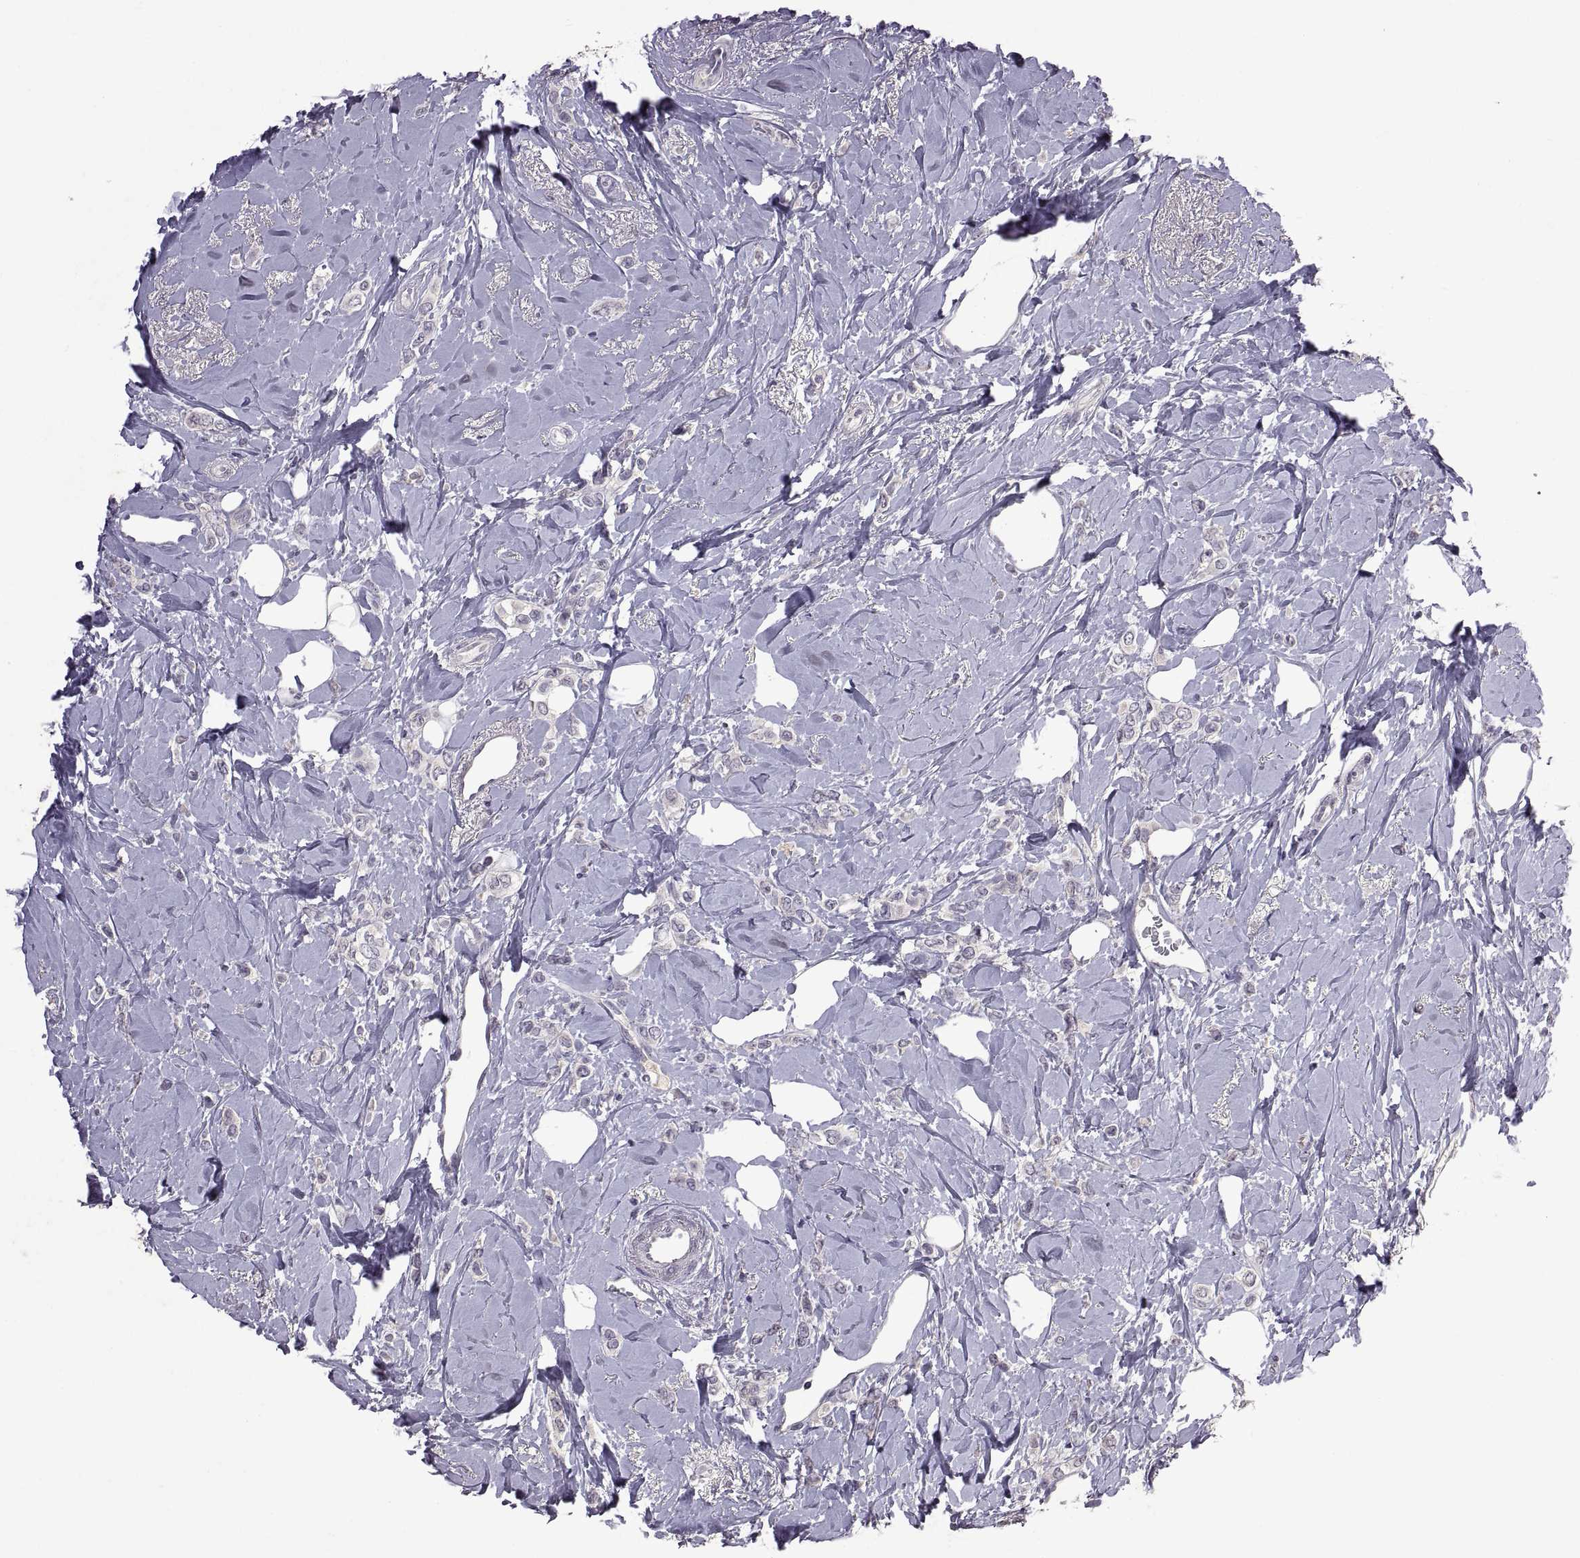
{"staining": {"intensity": "negative", "quantity": "none", "location": "none"}, "tissue": "breast cancer", "cell_type": "Tumor cells", "image_type": "cancer", "snomed": [{"axis": "morphology", "description": "Lobular carcinoma"}, {"axis": "topography", "description": "Breast"}], "caption": "IHC micrograph of neoplastic tissue: breast cancer (lobular carcinoma) stained with DAB exhibits no significant protein staining in tumor cells.", "gene": "DEFB136", "patient": {"sex": "female", "age": 66}}